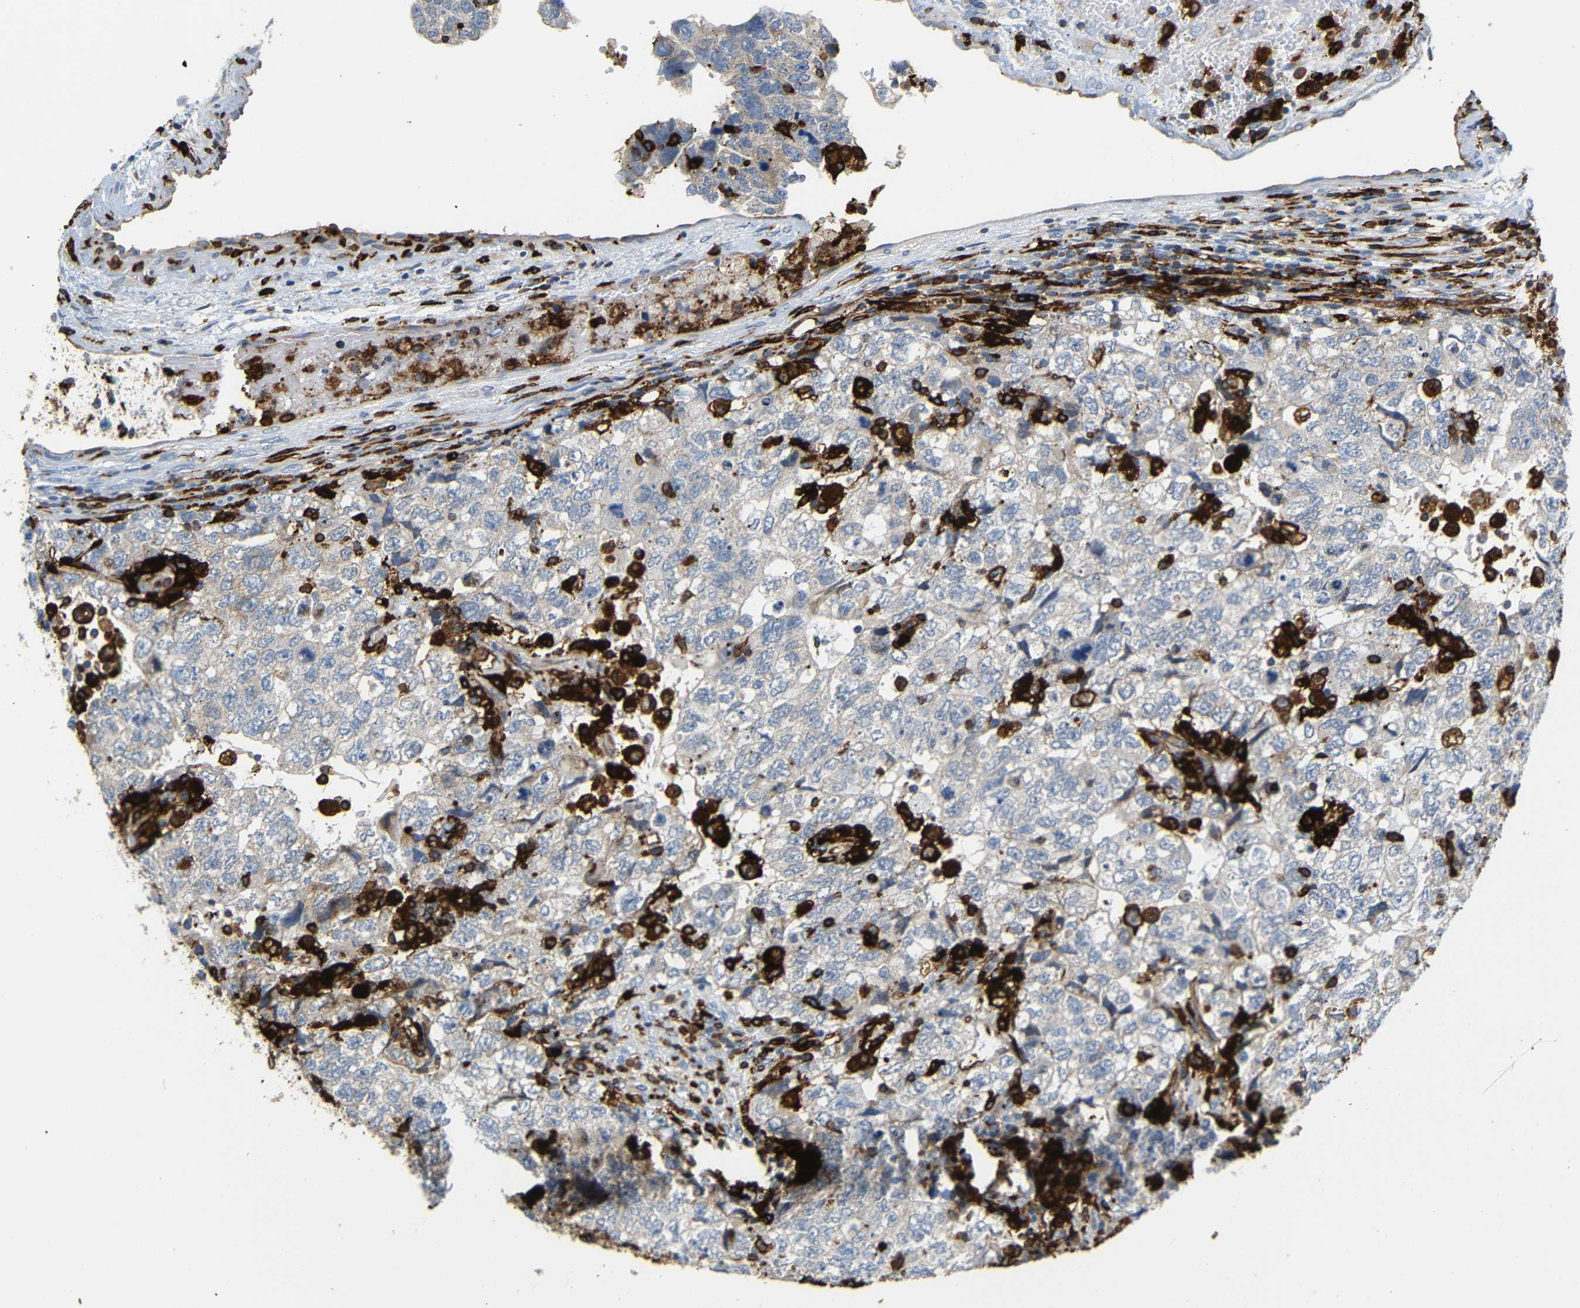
{"staining": {"intensity": "weak", "quantity": "<25%", "location": "cytoplasmic/membranous"}, "tissue": "testis cancer", "cell_type": "Tumor cells", "image_type": "cancer", "snomed": [{"axis": "morphology", "description": "Carcinoma, Embryonal, NOS"}, {"axis": "topography", "description": "Testis"}], "caption": "Human testis cancer stained for a protein using immunohistochemistry (IHC) reveals no expression in tumor cells.", "gene": "HLA-DQB1", "patient": {"sex": "male", "age": 36}}